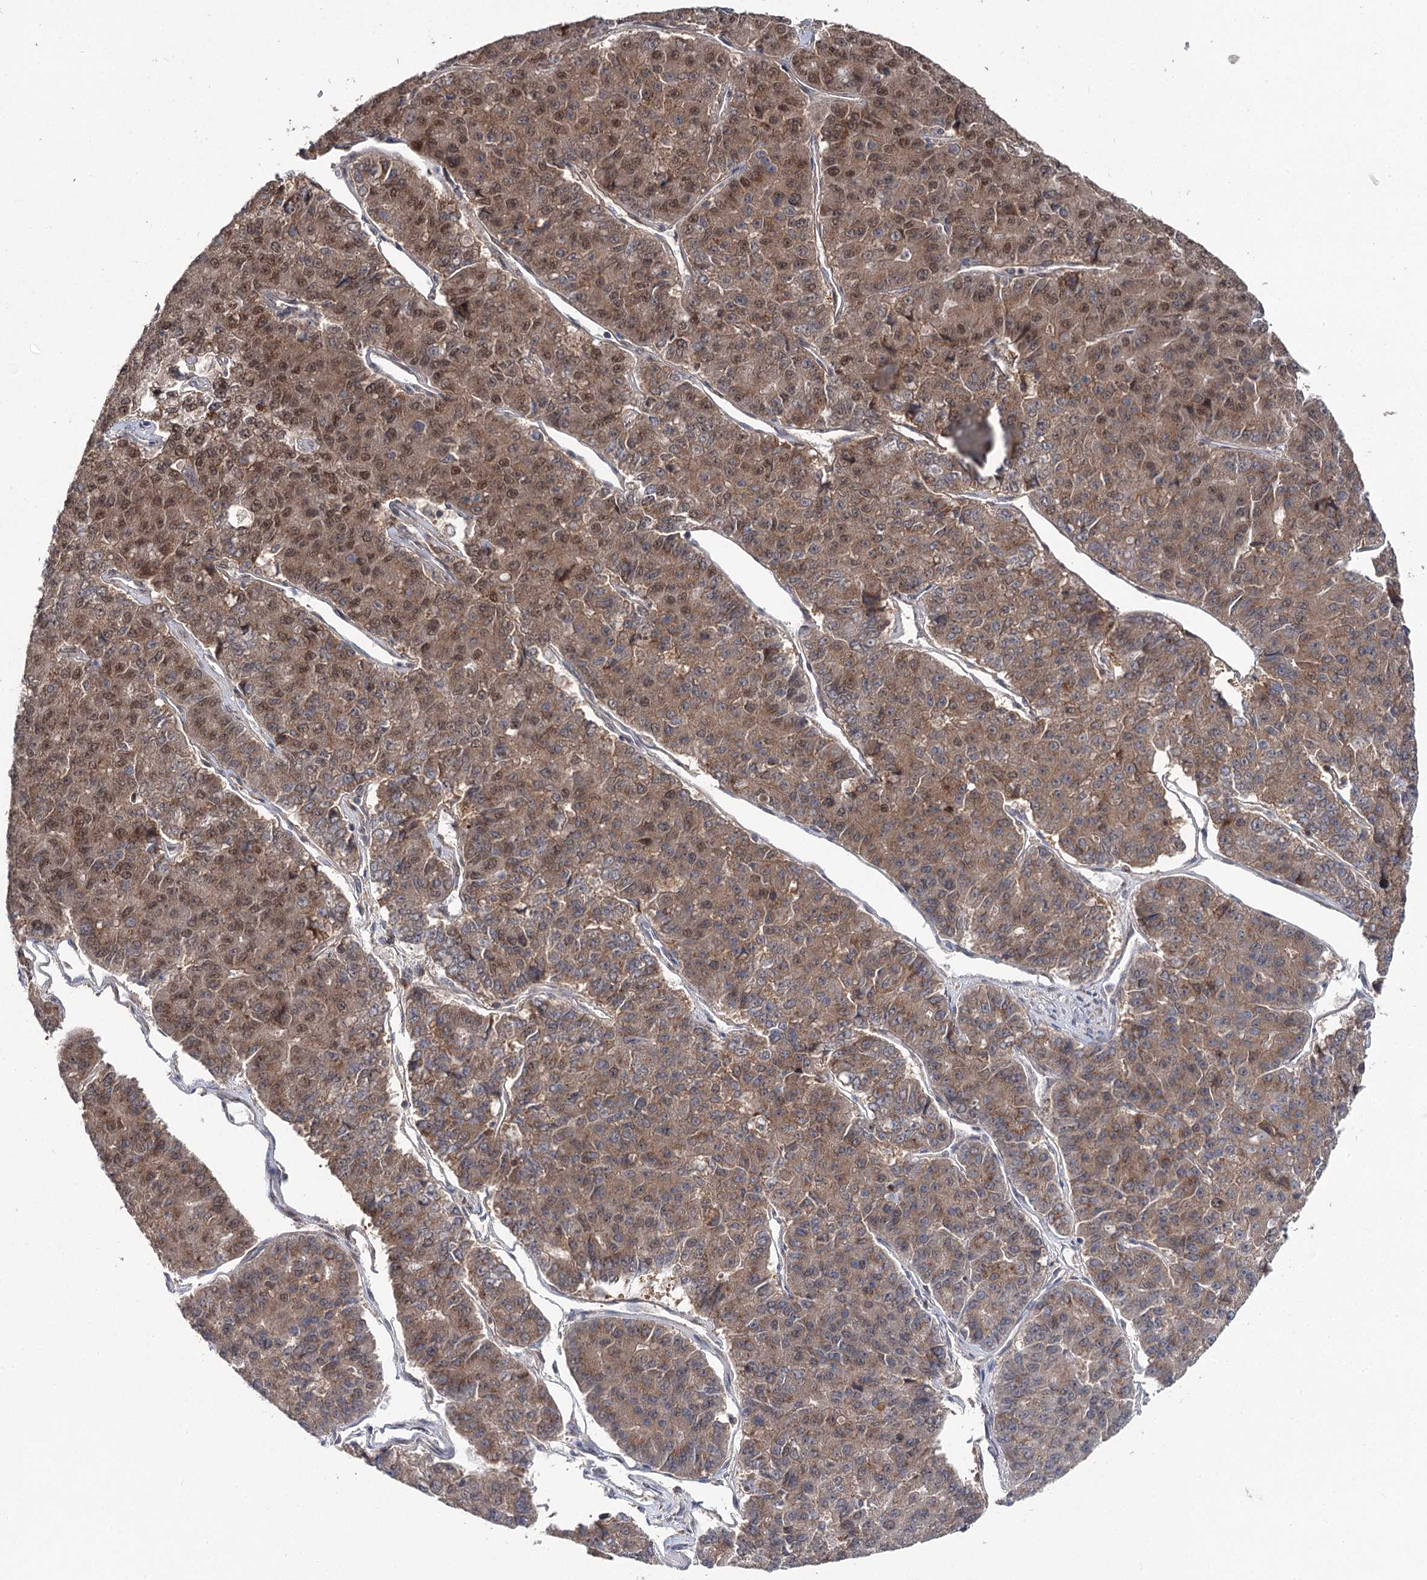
{"staining": {"intensity": "moderate", "quantity": ">75%", "location": "cytoplasmic/membranous,nuclear"}, "tissue": "pancreatic cancer", "cell_type": "Tumor cells", "image_type": "cancer", "snomed": [{"axis": "morphology", "description": "Adenocarcinoma, NOS"}, {"axis": "topography", "description": "Pancreas"}], "caption": "DAB (3,3'-diaminobenzidine) immunohistochemical staining of pancreatic adenocarcinoma demonstrates moderate cytoplasmic/membranous and nuclear protein expression in approximately >75% of tumor cells.", "gene": "STX6", "patient": {"sex": "male", "age": 50}}